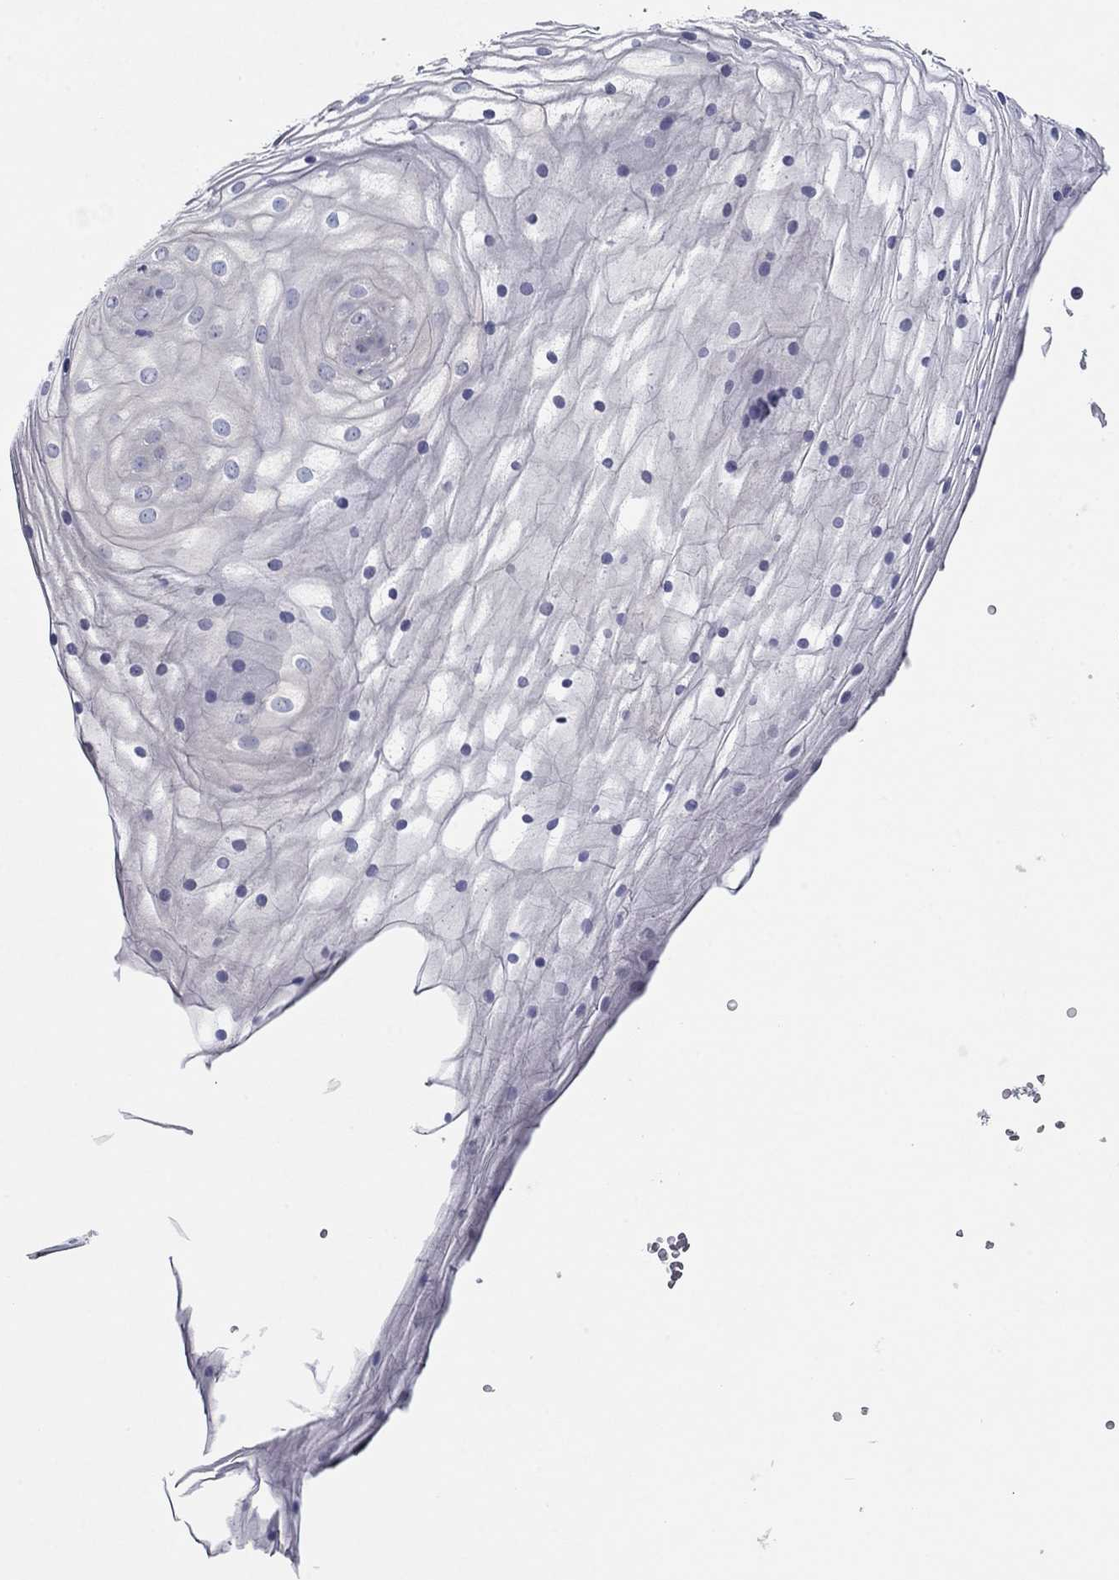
{"staining": {"intensity": "negative", "quantity": "none", "location": "none"}, "tissue": "vagina", "cell_type": "Squamous epithelial cells", "image_type": "normal", "snomed": [{"axis": "morphology", "description": "Normal tissue, NOS"}, {"axis": "topography", "description": "Vagina"}], "caption": "High magnification brightfield microscopy of normal vagina stained with DAB (3,3'-diaminobenzidine) (brown) and counterstained with hematoxylin (blue): squamous epithelial cells show no significant staining. The staining was performed using DAB to visualize the protein expression in brown, while the nuclei were stained in blue with hematoxylin (Magnification: 20x).", "gene": "PLS1", "patient": {"sex": "female", "age": 34}}